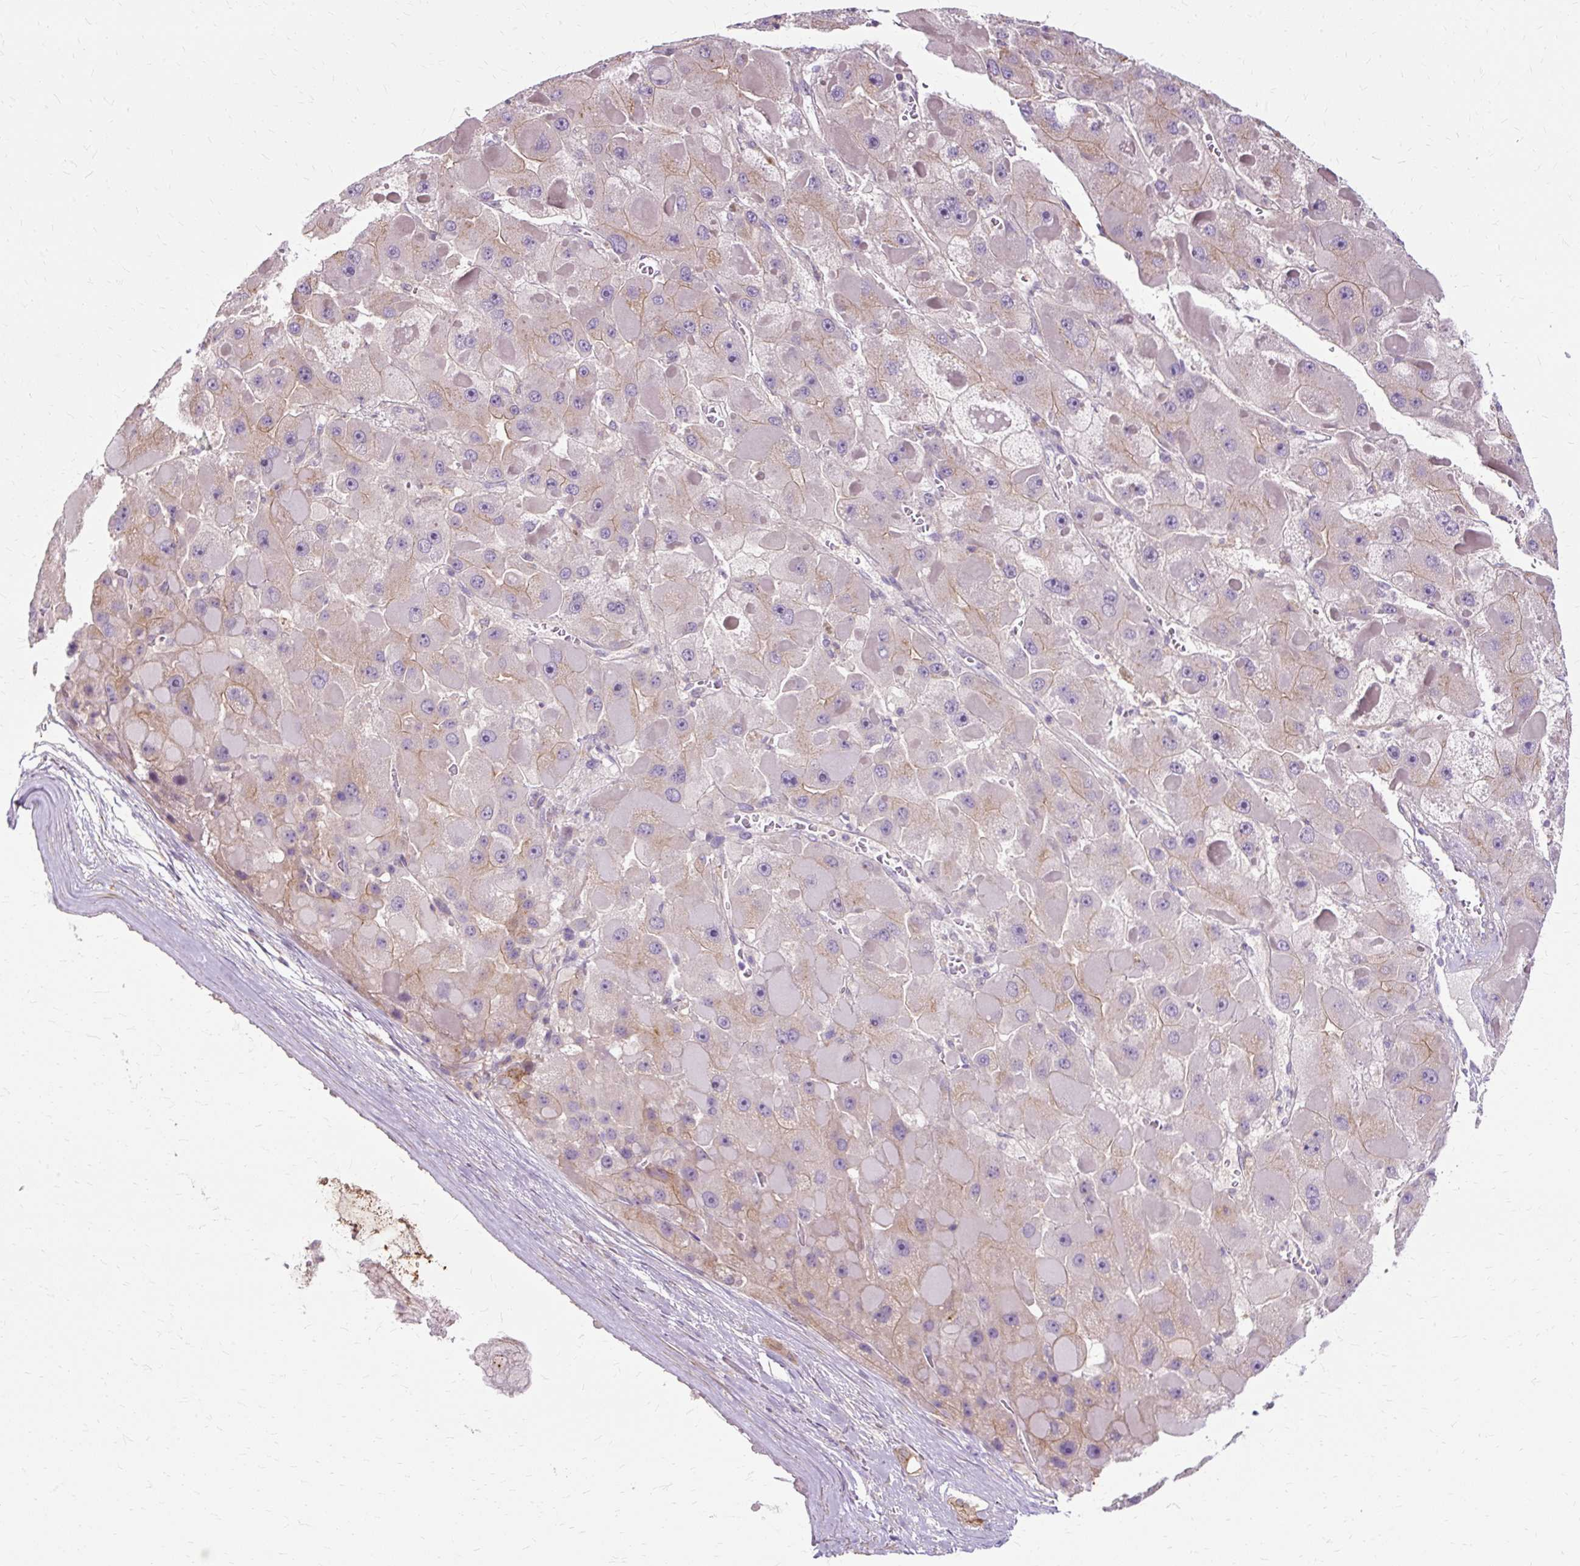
{"staining": {"intensity": "weak", "quantity": "<25%", "location": "cytoplasmic/membranous"}, "tissue": "liver cancer", "cell_type": "Tumor cells", "image_type": "cancer", "snomed": [{"axis": "morphology", "description": "Carcinoma, Hepatocellular, NOS"}, {"axis": "topography", "description": "Liver"}], "caption": "A micrograph of liver cancer stained for a protein demonstrates no brown staining in tumor cells. (DAB (3,3'-diaminobenzidine) IHC, high magnification).", "gene": "TSPAN8", "patient": {"sex": "female", "age": 73}}